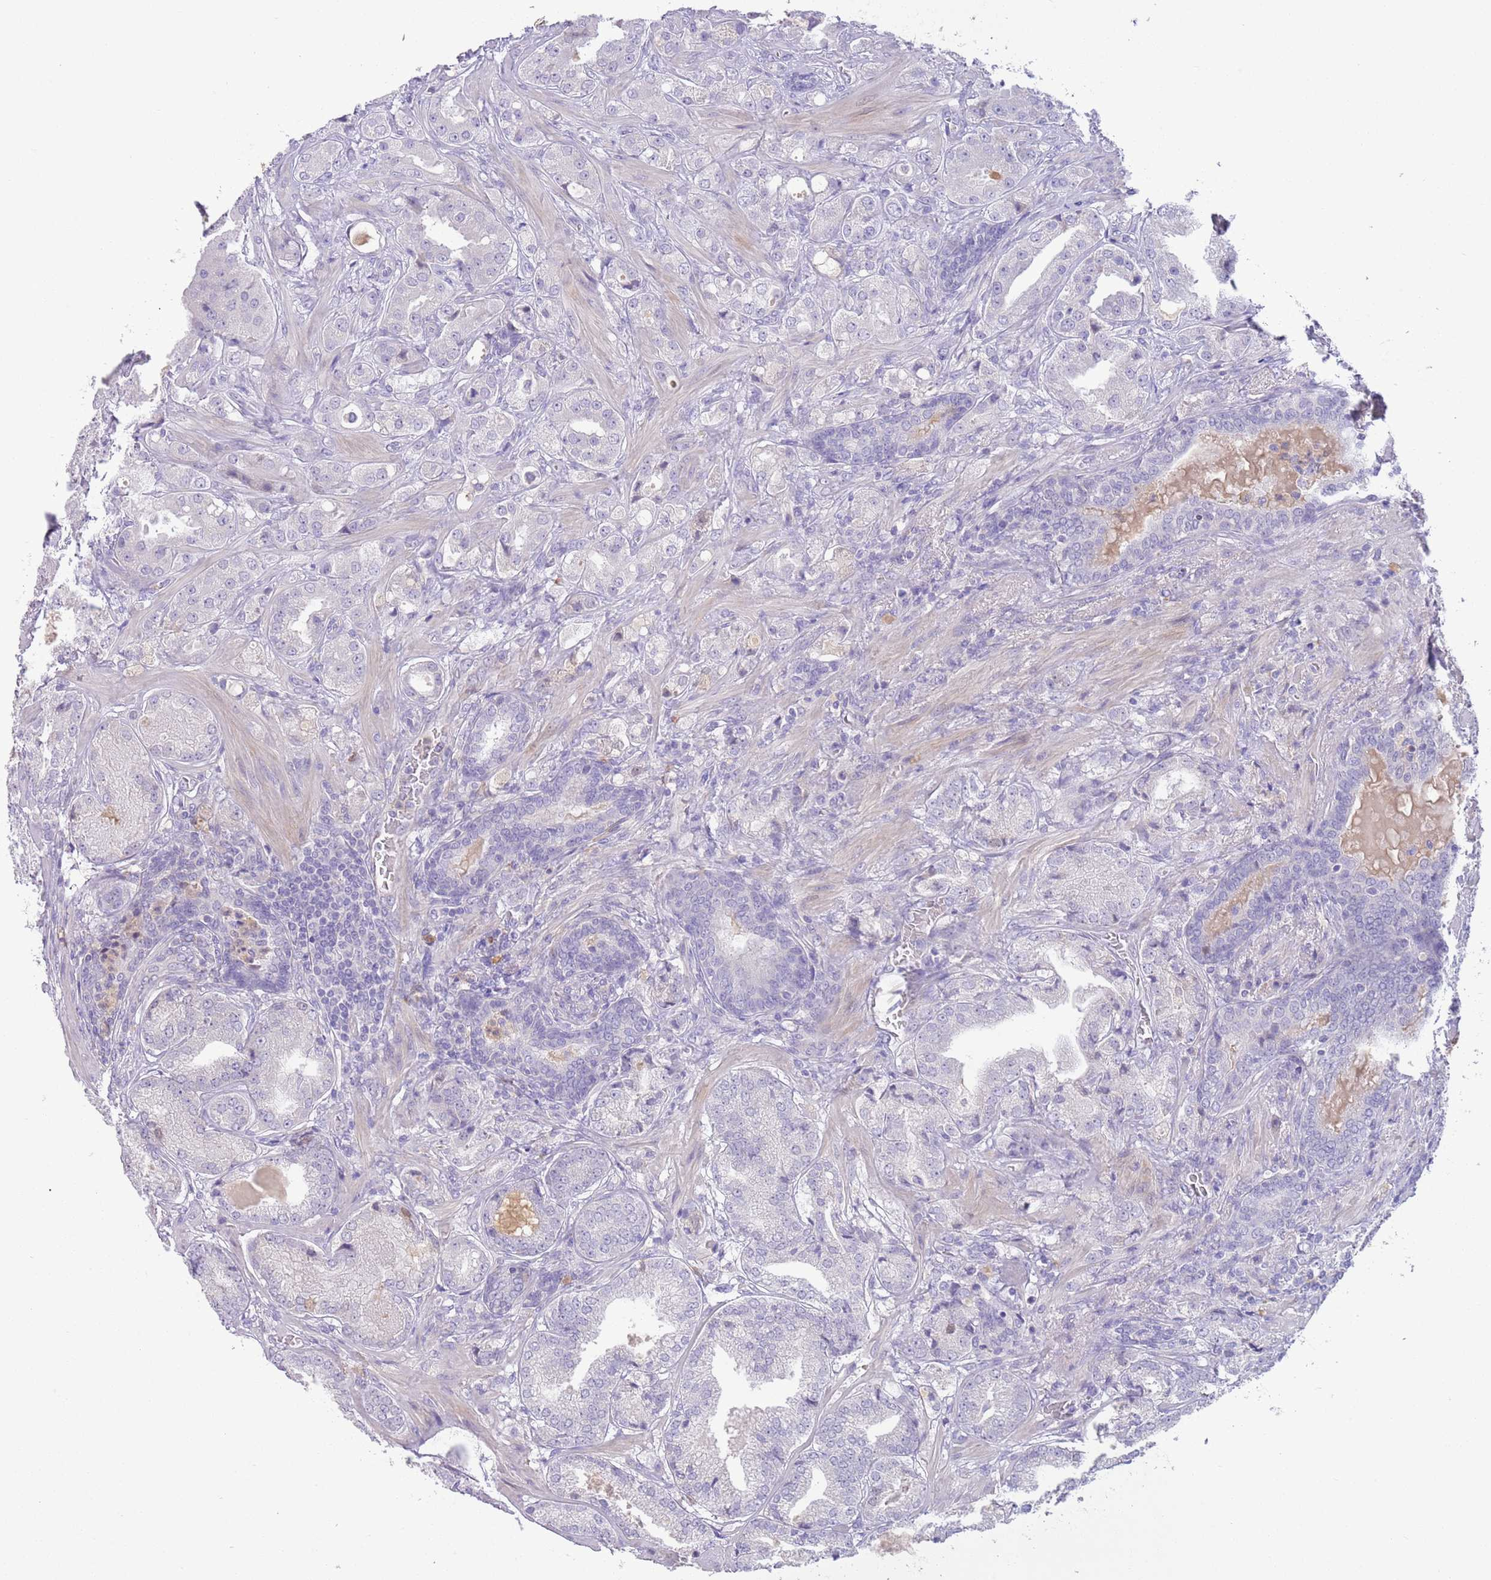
{"staining": {"intensity": "negative", "quantity": "none", "location": "none"}, "tissue": "prostate cancer", "cell_type": "Tumor cells", "image_type": "cancer", "snomed": [{"axis": "morphology", "description": "Adenocarcinoma, High grade"}, {"axis": "topography", "description": "Prostate"}], "caption": "Tumor cells show no significant staining in high-grade adenocarcinoma (prostate).", "gene": "IGFL4", "patient": {"sex": "male", "age": 63}}